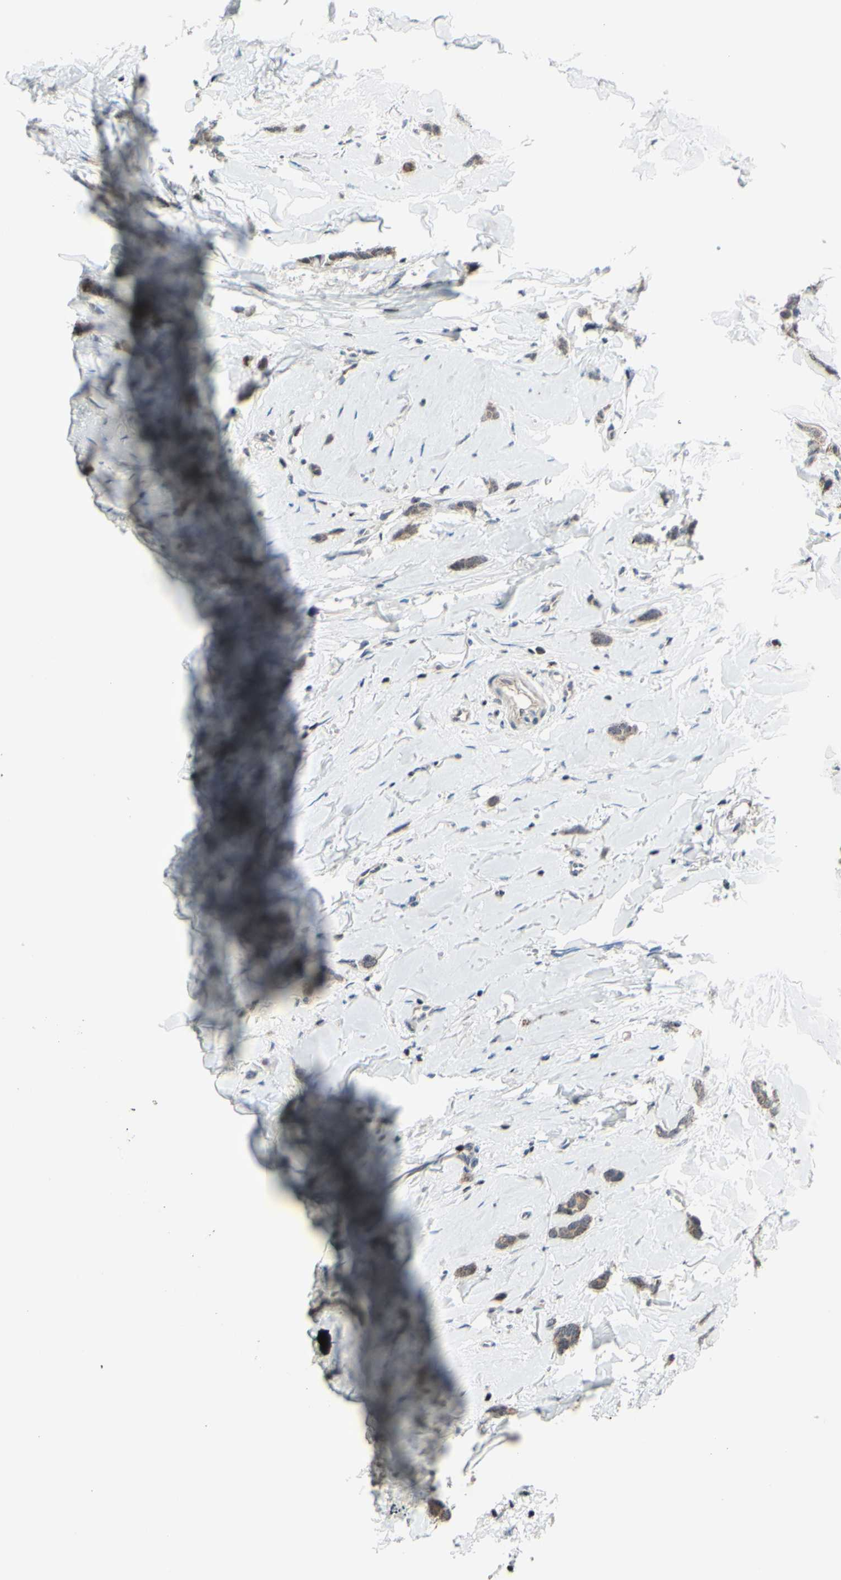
{"staining": {"intensity": "weak", "quantity": ">75%", "location": "cytoplasmic/membranous"}, "tissue": "breast cancer", "cell_type": "Tumor cells", "image_type": "cancer", "snomed": [{"axis": "morphology", "description": "Lobular carcinoma"}, {"axis": "topography", "description": "Skin"}, {"axis": "topography", "description": "Breast"}], "caption": "Human breast lobular carcinoma stained with a brown dye exhibits weak cytoplasmic/membranous positive expression in approximately >75% of tumor cells.", "gene": "SP4", "patient": {"sex": "female", "age": 46}}